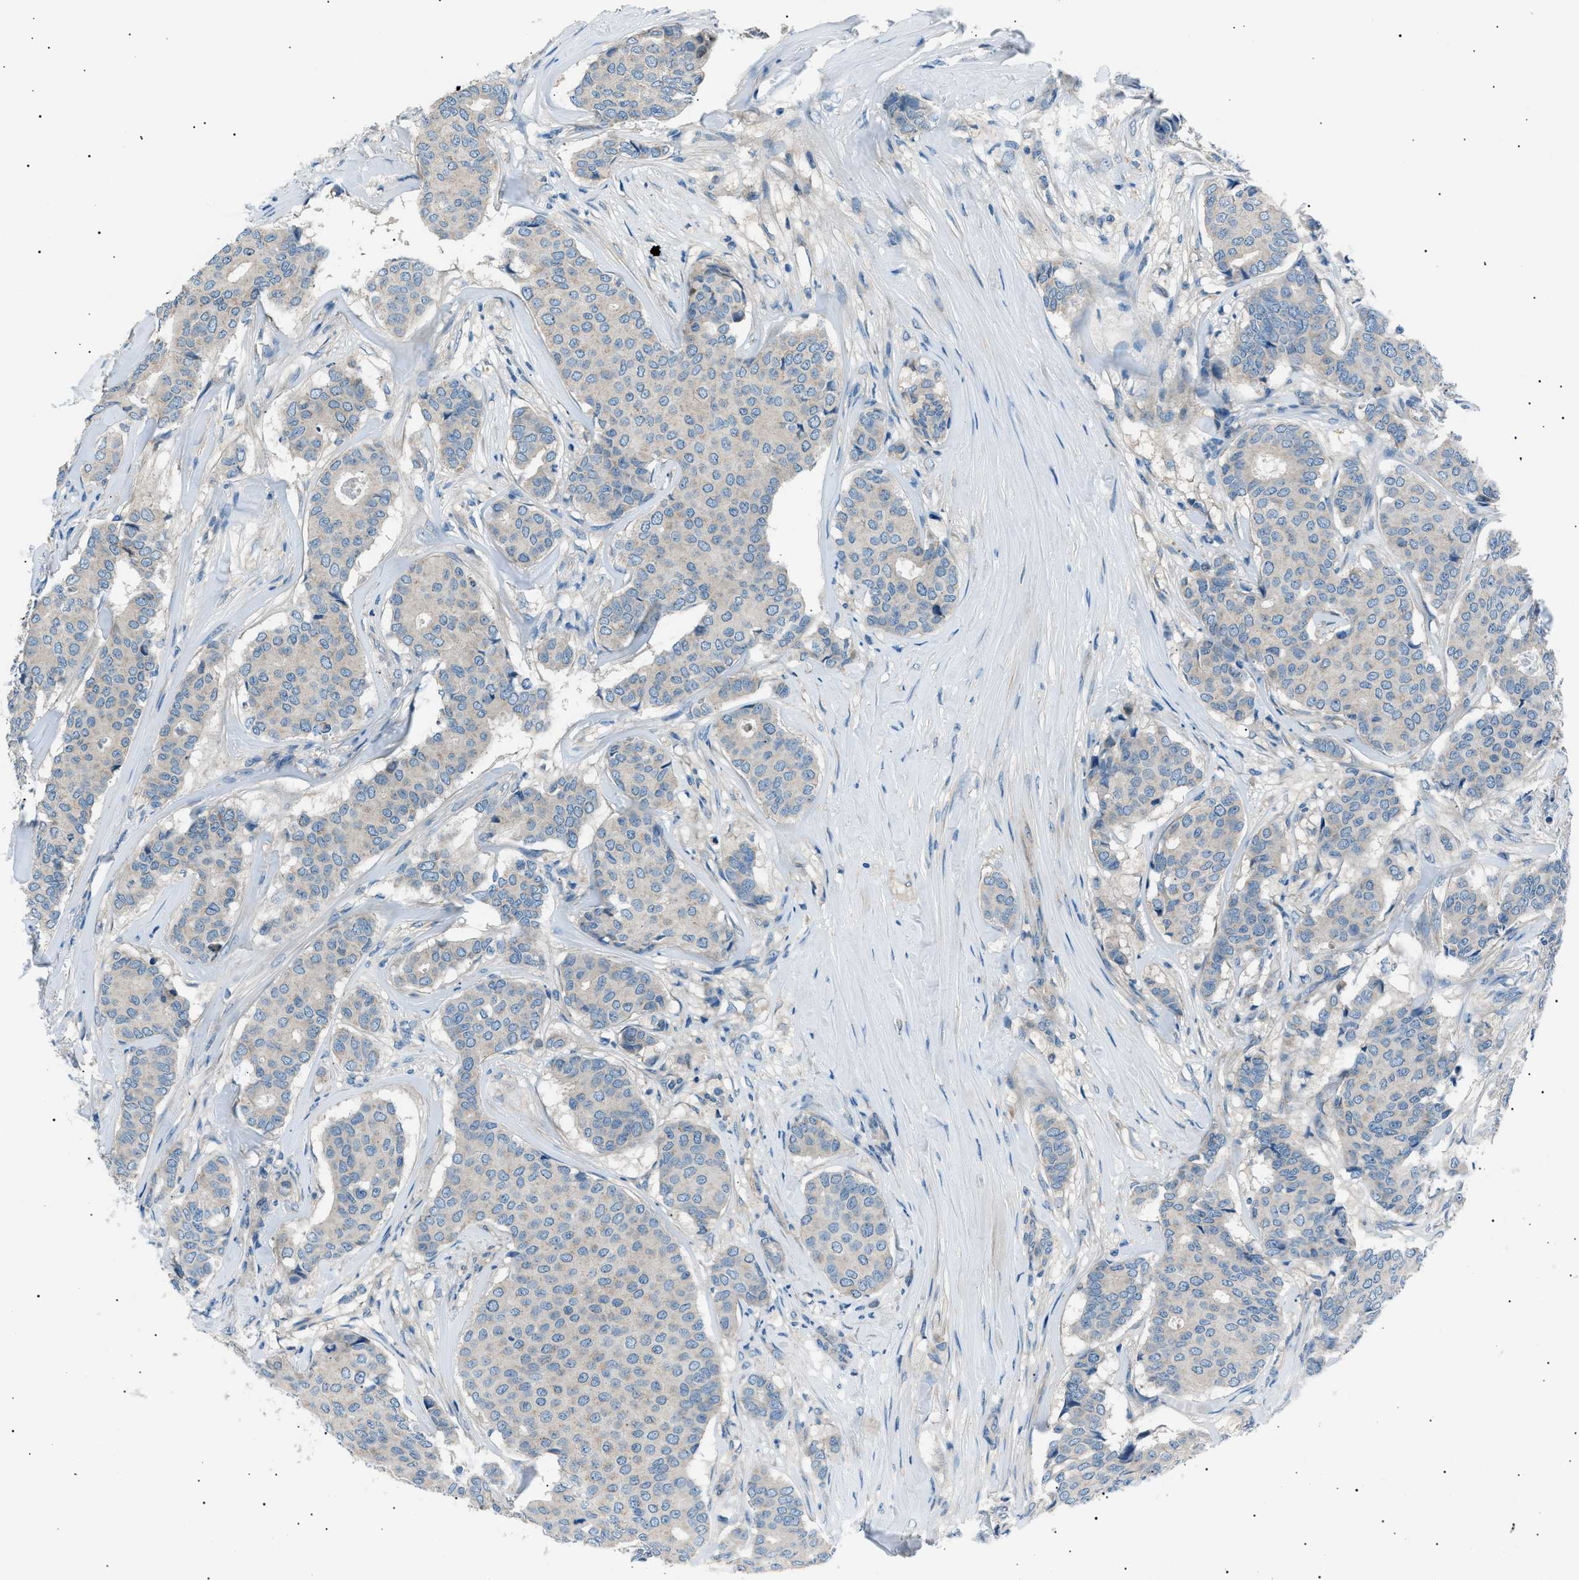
{"staining": {"intensity": "negative", "quantity": "none", "location": "none"}, "tissue": "breast cancer", "cell_type": "Tumor cells", "image_type": "cancer", "snomed": [{"axis": "morphology", "description": "Duct carcinoma"}, {"axis": "topography", "description": "Breast"}], "caption": "Protein analysis of infiltrating ductal carcinoma (breast) displays no significant expression in tumor cells. (Immunohistochemistry (ihc), brightfield microscopy, high magnification).", "gene": "LRRC37B", "patient": {"sex": "female", "age": 75}}